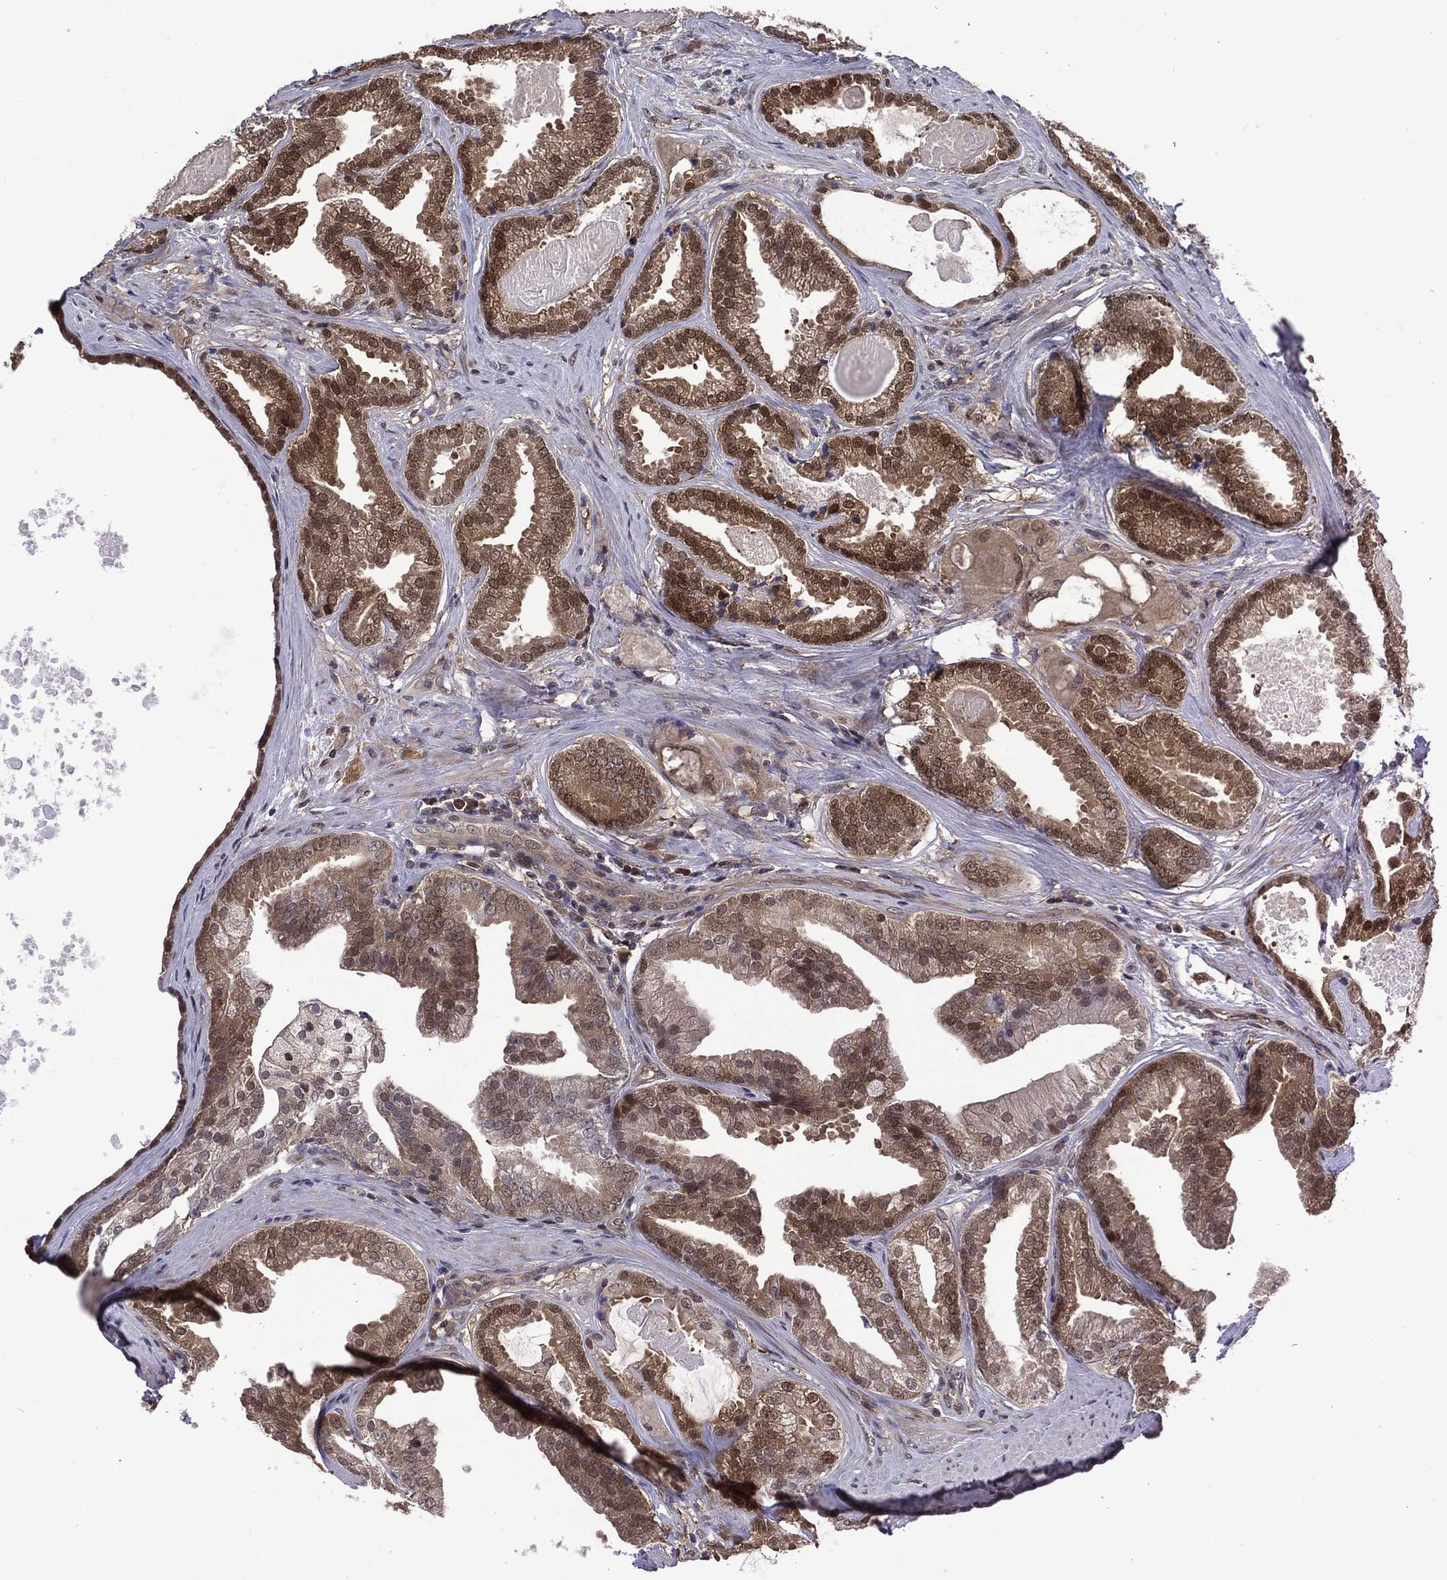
{"staining": {"intensity": "moderate", "quantity": ">75%", "location": "cytoplasmic/membranous,nuclear"}, "tissue": "prostate cancer", "cell_type": "Tumor cells", "image_type": "cancer", "snomed": [{"axis": "morphology", "description": "Adenocarcinoma, NOS"}, {"axis": "morphology", "description": "Adenocarcinoma, High grade"}, {"axis": "topography", "description": "Prostate"}], "caption": "Immunohistochemical staining of human prostate cancer shows moderate cytoplasmic/membranous and nuclear protein staining in about >75% of tumor cells. The staining is performed using DAB (3,3'-diaminobenzidine) brown chromogen to label protein expression. The nuclei are counter-stained blue using hematoxylin.", "gene": "MTAP", "patient": {"sex": "male", "age": 64}}